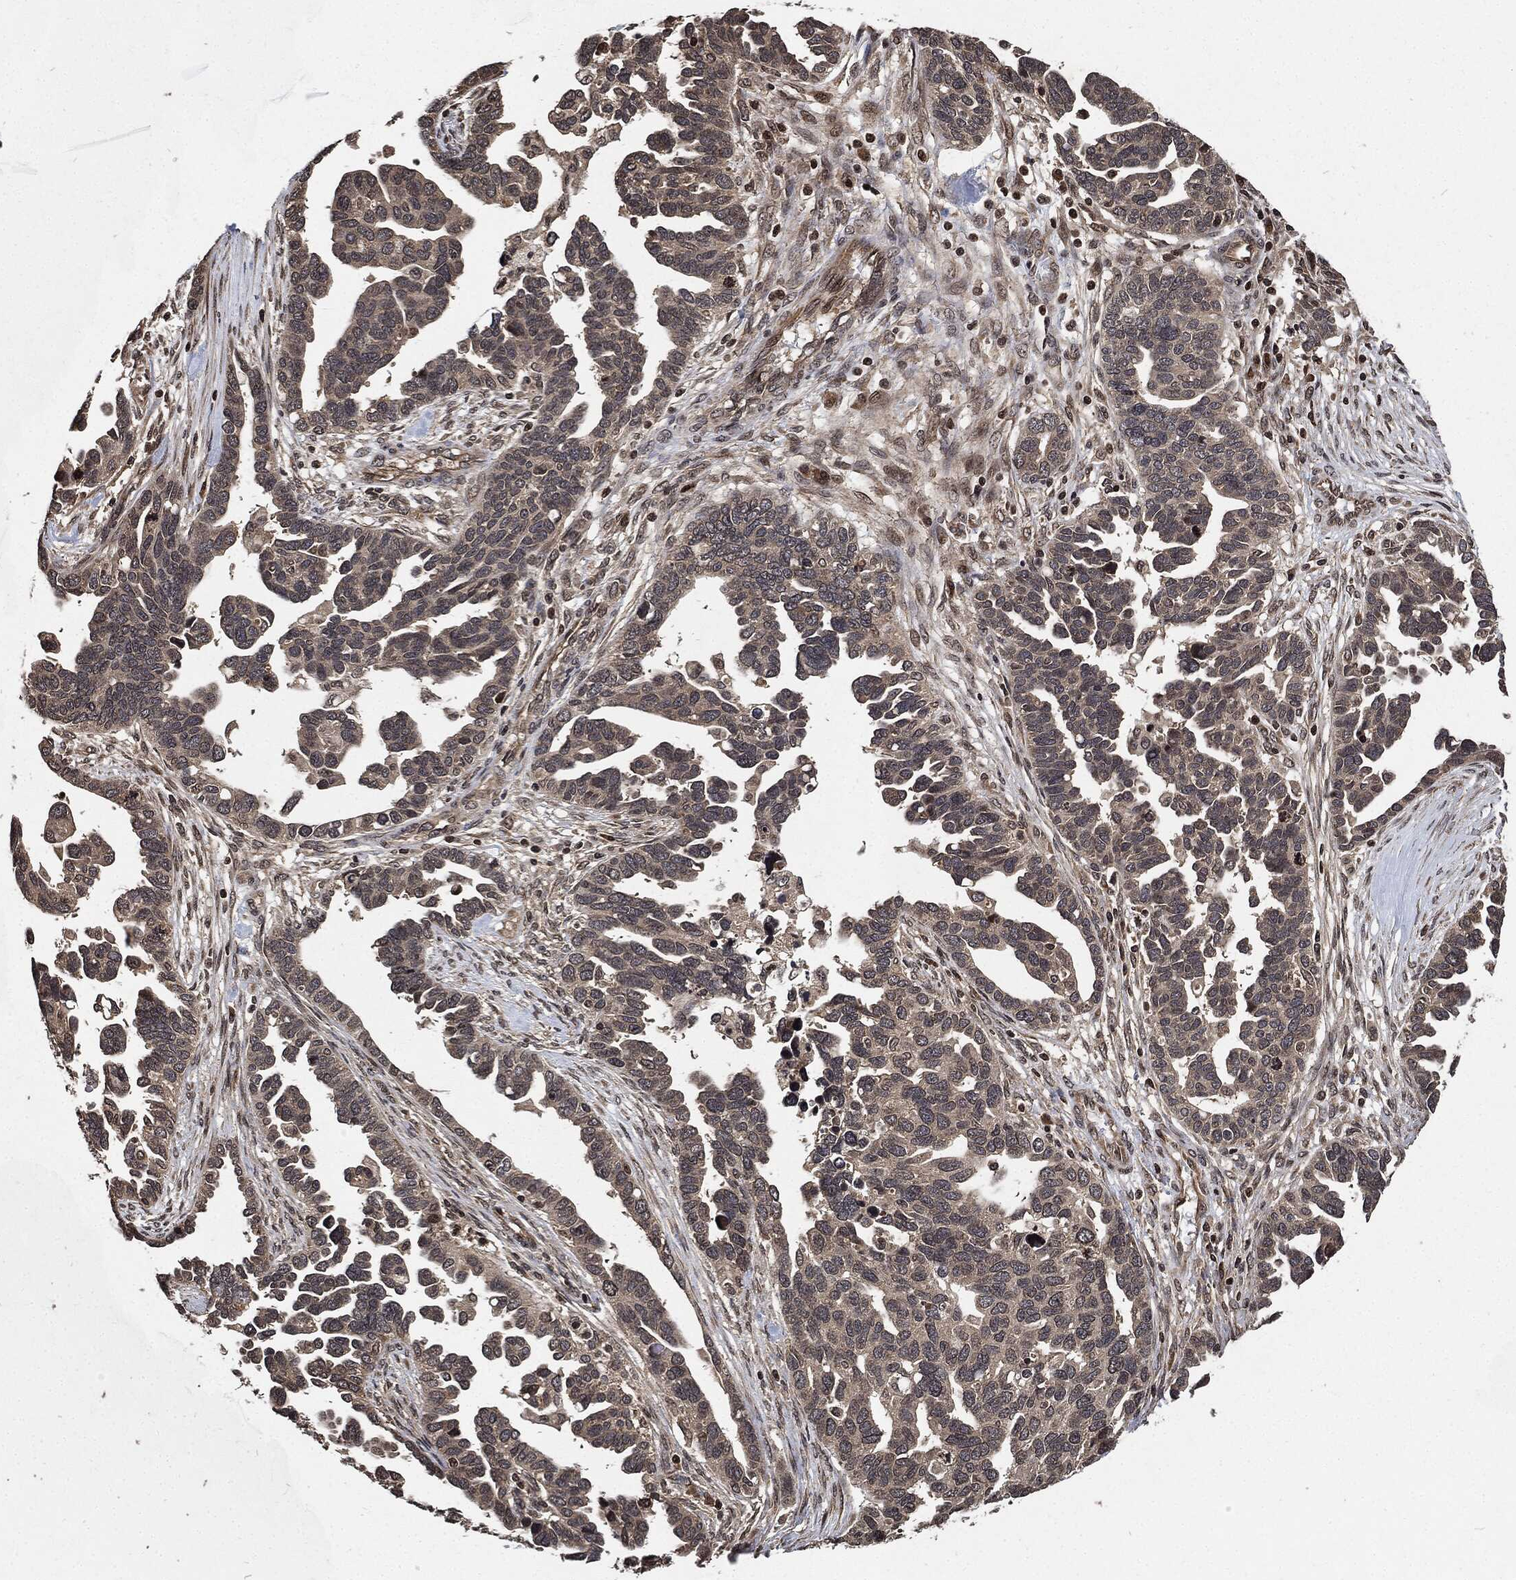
{"staining": {"intensity": "negative", "quantity": "none", "location": "none"}, "tissue": "ovarian cancer", "cell_type": "Tumor cells", "image_type": "cancer", "snomed": [{"axis": "morphology", "description": "Cystadenocarcinoma, serous, NOS"}, {"axis": "topography", "description": "Ovary"}], "caption": "This image is of ovarian cancer stained with immunohistochemistry (IHC) to label a protein in brown with the nuclei are counter-stained blue. There is no staining in tumor cells.", "gene": "PDK1", "patient": {"sex": "female", "age": 54}}